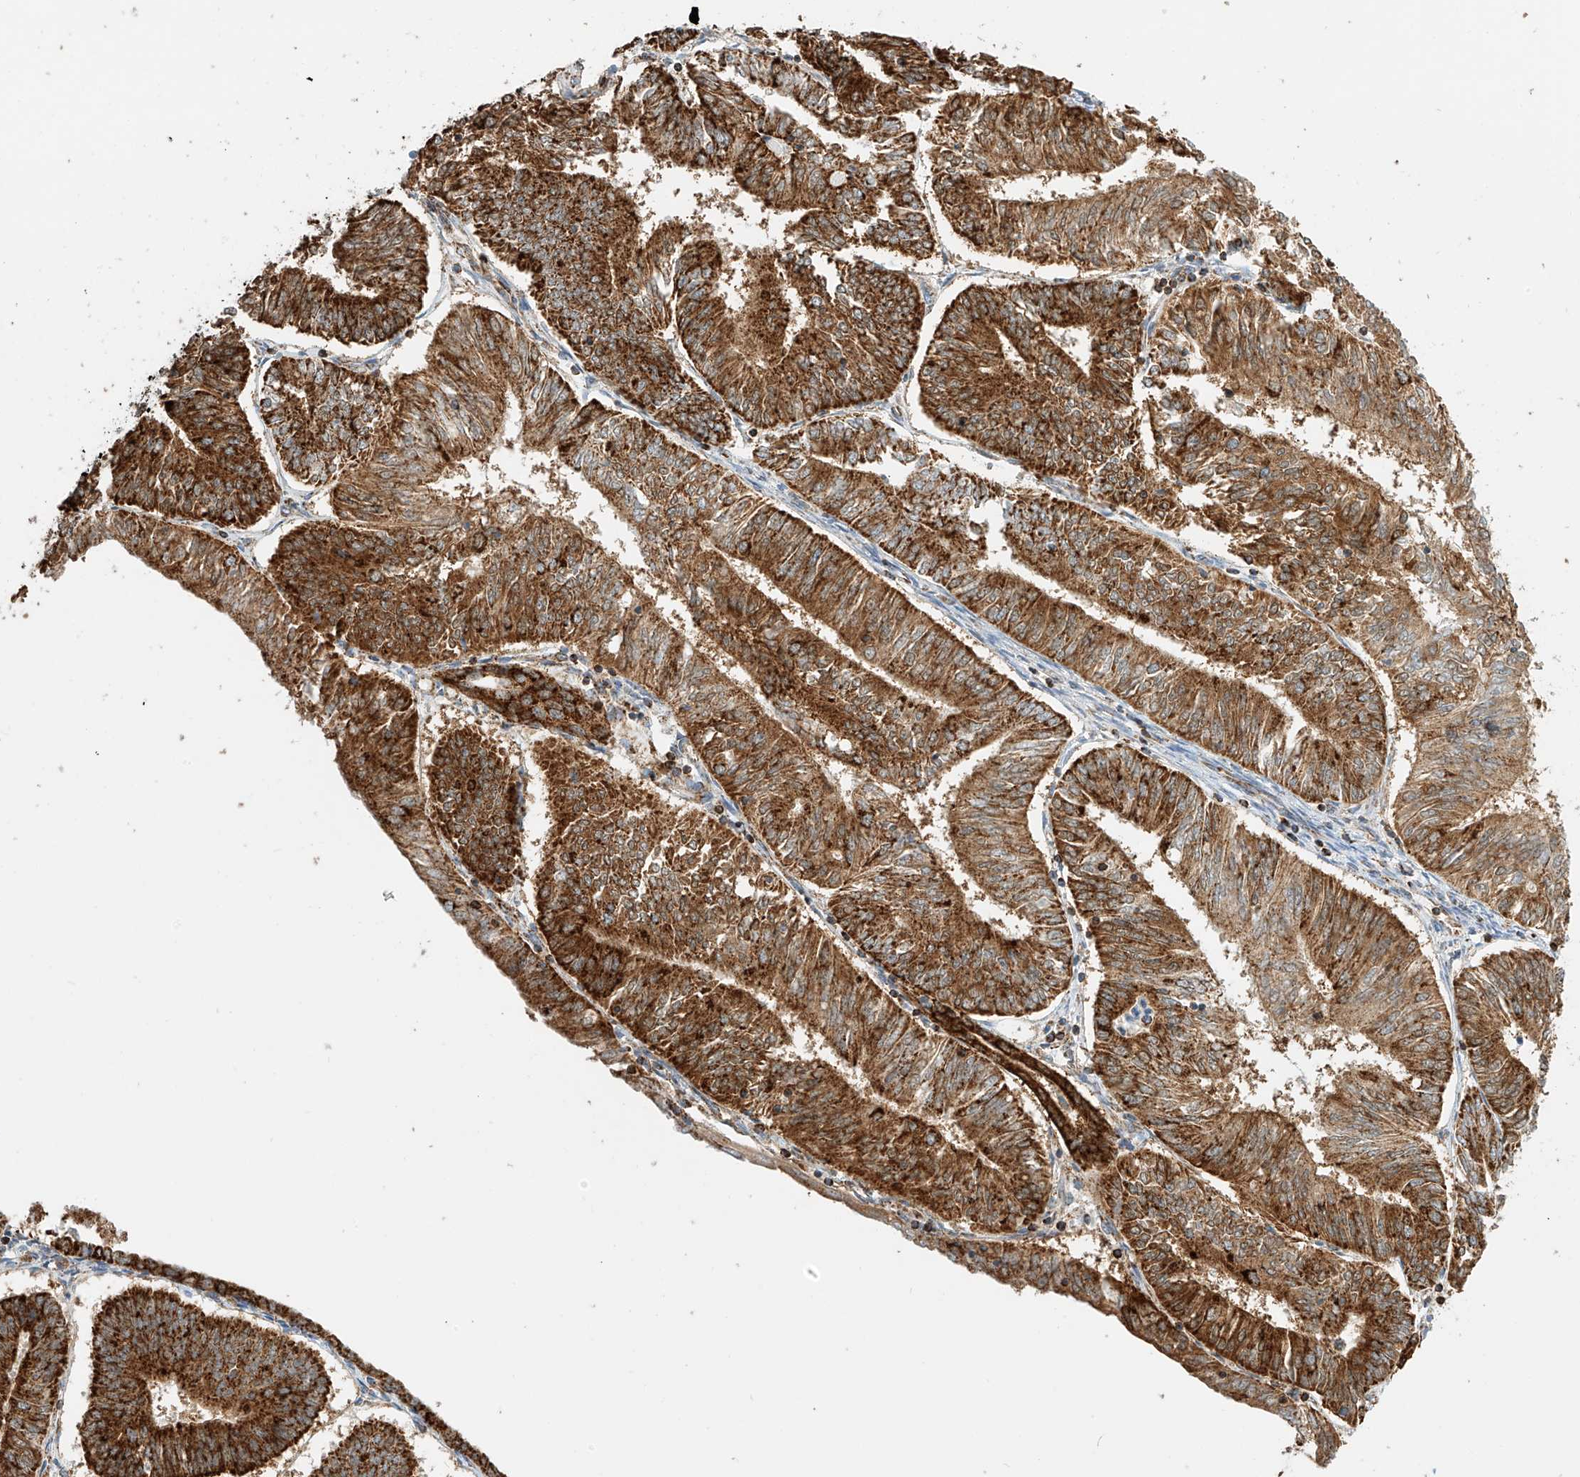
{"staining": {"intensity": "strong", "quantity": ">75%", "location": "cytoplasmic/membranous"}, "tissue": "endometrial cancer", "cell_type": "Tumor cells", "image_type": "cancer", "snomed": [{"axis": "morphology", "description": "Adenocarcinoma, NOS"}, {"axis": "topography", "description": "Endometrium"}], "caption": "Strong cytoplasmic/membranous positivity for a protein is appreciated in about >75% of tumor cells of endometrial cancer (adenocarcinoma) using immunohistochemistry (IHC).", "gene": "PPA2", "patient": {"sex": "female", "age": 58}}